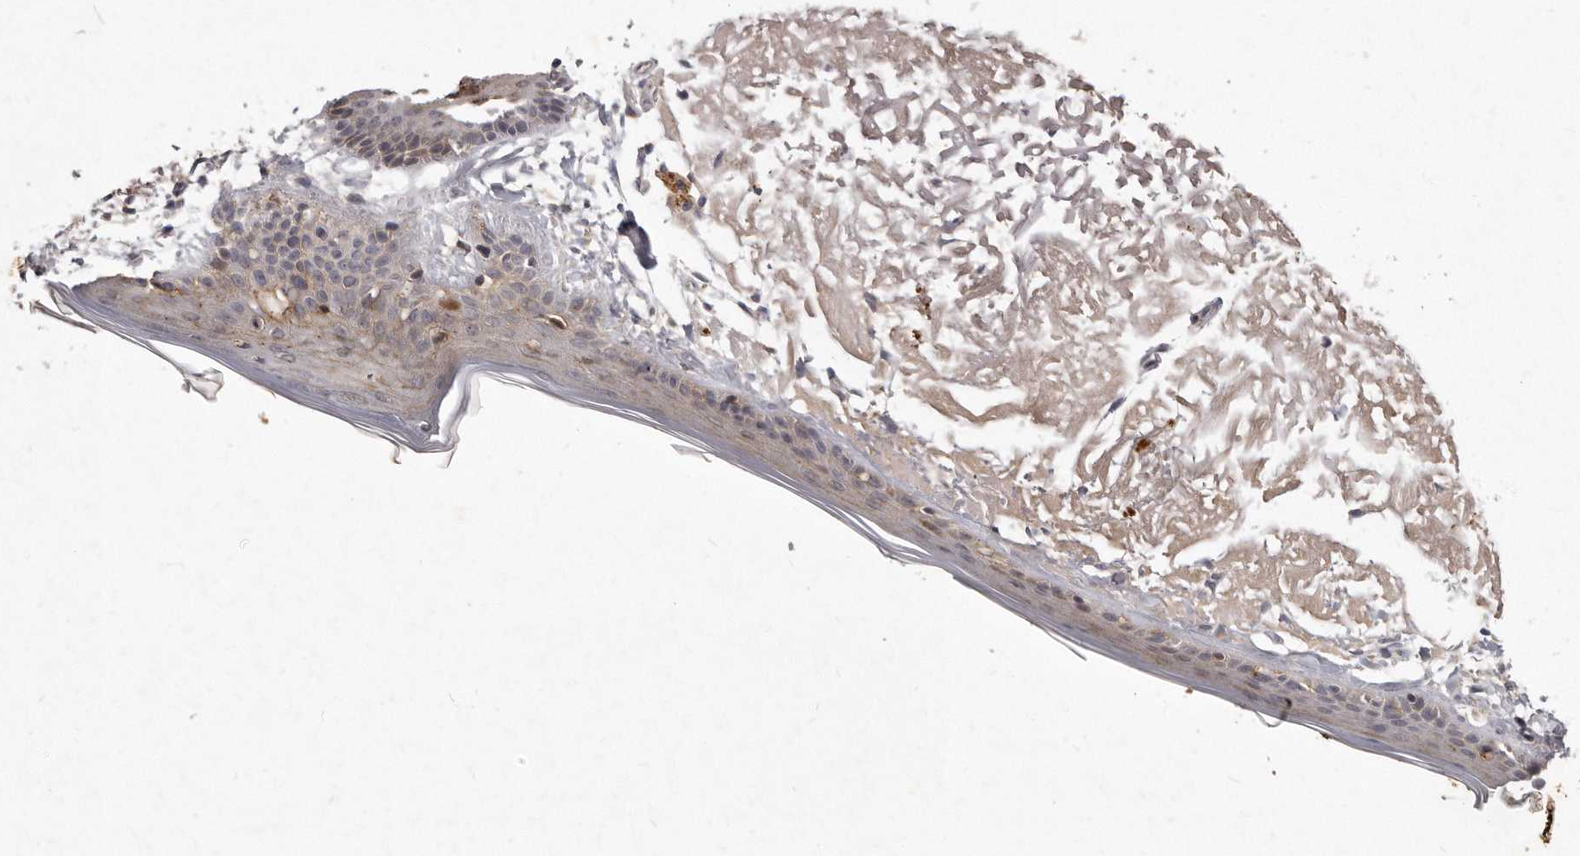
{"staining": {"intensity": "negative", "quantity": "none", "location": "none"}, "tissue": "skin", "cell_type": "Fibroblasts", "image_type": "normal", "snomed": [{"axis": "morphology", "description": "Normal tissue, NOS"}, {"axis": "topography", "description": "Skin"}, {"axis": "topography", "description": "Skeletal muscle"}], "caption": "Fibroblasts are negative for protein expression in normal human skin. (Stains: DAB immunohistochemistry with hematoxylin counter stain, Microscopy: brightfield microscopy at high magnification).", "gene": "SLC22A1", "patient": {"sex": "male", "age": 83}}